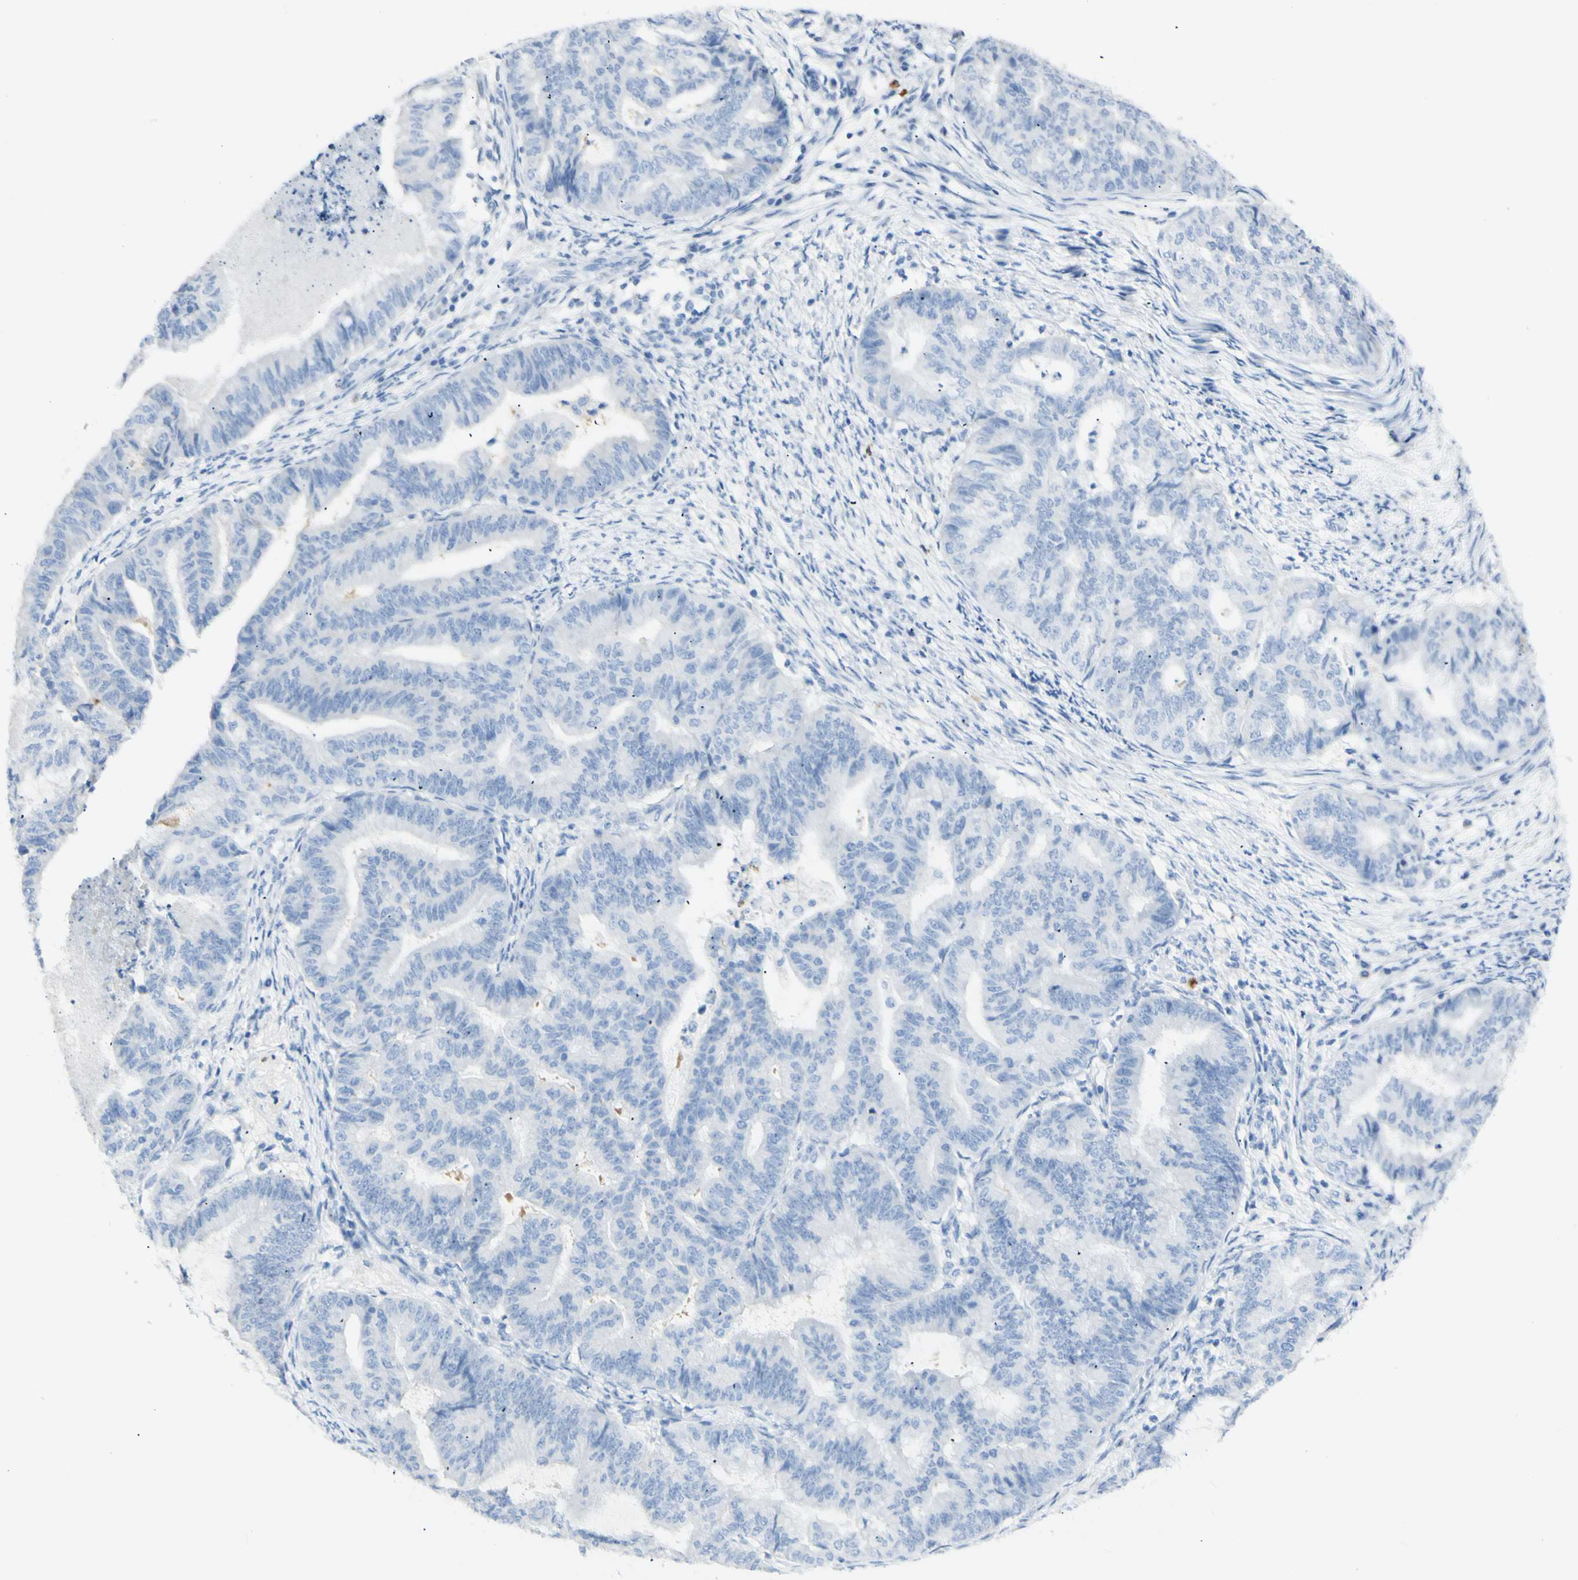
{"staining": {"intensity": "negative", "quantity": "none", "location": "none"}, "tissue": "endometrial cancer", "cell_type": "Tumor cells", "image_type": "cancer", "snomed": [{"axis": "morphology", "description": "Adenocarcinoma, NOS"}, {"axis": "topography", "description": "Endometrium"}], "caption": "DAB (3,3'-diaminobenzidine) immunohistochemical staining of human endometrial adenocarcinoma demonstrates no significant expression in tumor cells. (Brightfield microscopy of DAB immunohistochemistry (IHC) at high magnification).", "gene": "LETM1", "patient": {"sex": "female", "age": 79}}